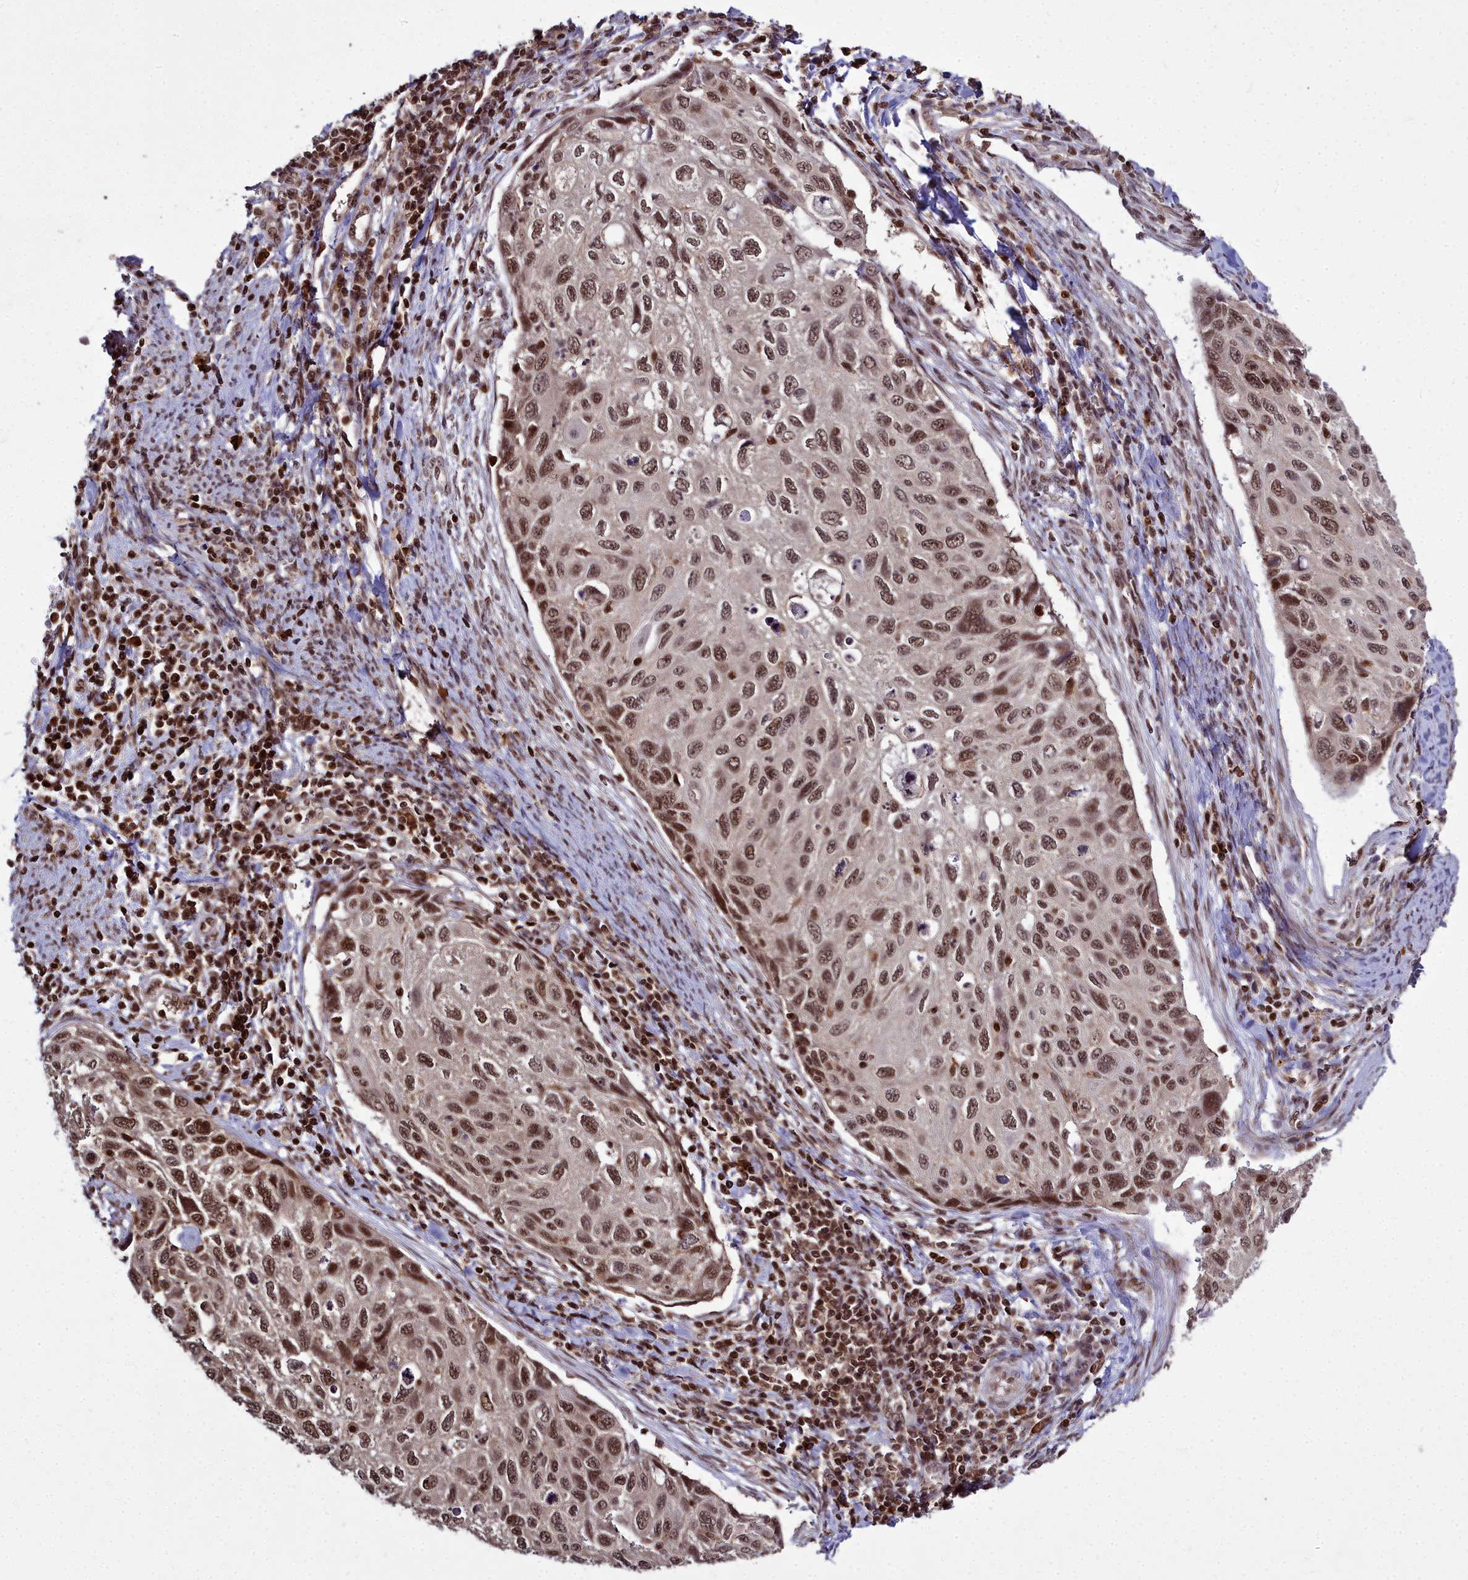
{"staining": {"intensity": "moderate", "quantity": ">75%", "location": "nuclear"}, "tissue": "cervical cancer", "cell_type": "Tumor cells", "image_type": "cancer", "snomed": [{"axis": "morphology", "description": "Squamous cell carcinoma, NOS"}, {"axis": "topography", "description": "Cervix"}], "caption": "This is a photomicrograph of immunohistochemistry staining of cervical cancer, which shows moderate staining in the nuclear of tumor cells.", "gene": "GMEB1", "patient": {"sex": "female", "age": 70}}